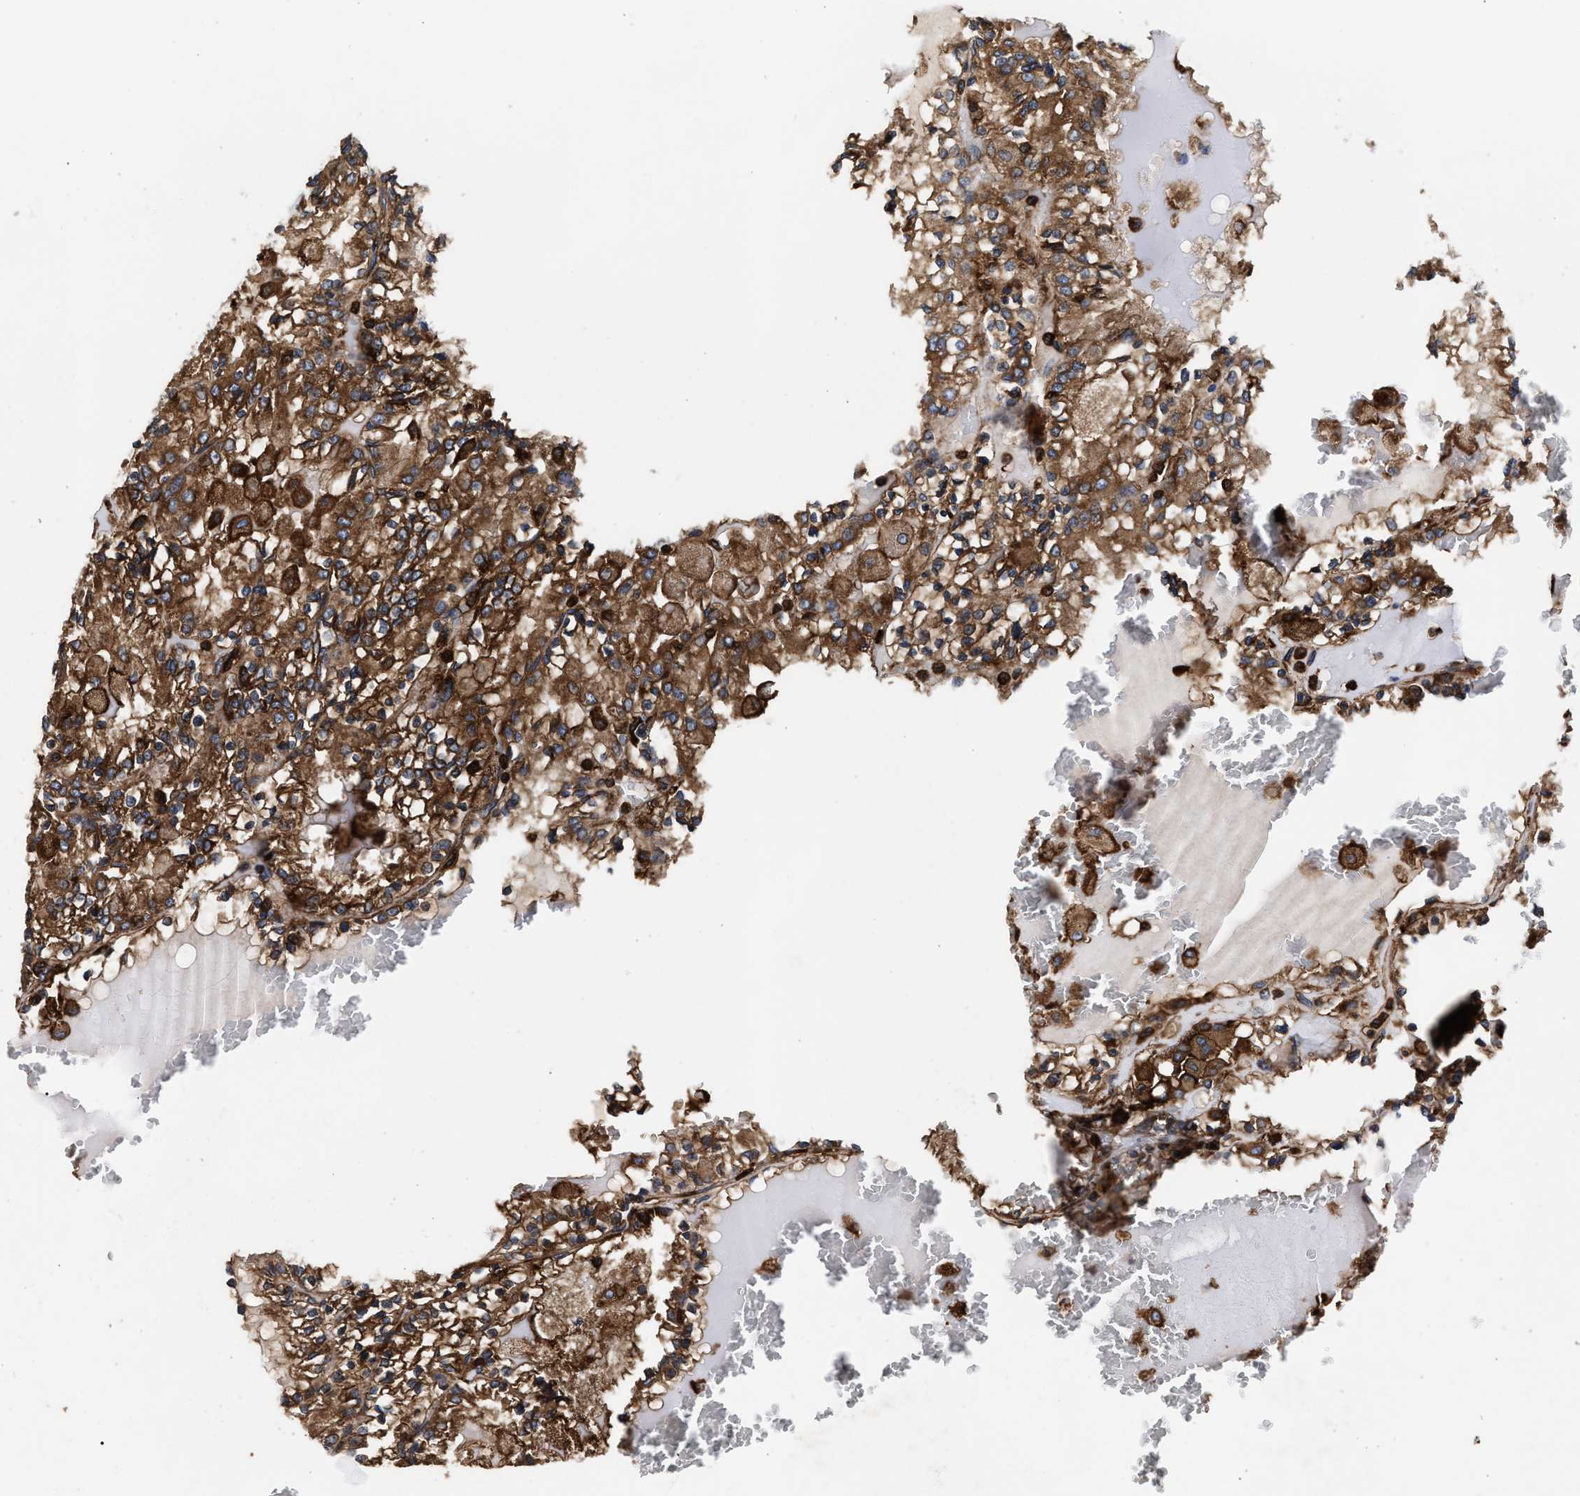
{"staining": {"intensity": "strong", "quantity": ">75%", "location": "cytoplasmic/membranous"}, "tissue": "renal cancer", "cell_type": "Tumor cells", "image_type": "cancer", "snomed": [{"axis": "morphology", "description": "Adenocarcinoma, NOS"}, {"axis": "topography", "description": "Kidney"}], "caption": "Tumor cells display high levels of strong cytoplasmic/membranous staining in about >75% of cells in human renal adenocarcinoma. The staining was performed using DAB, with brown indicating positive protein expression. Nuclei are stained blue with hematoxylin.", "gene": "KYAT1", "patient": {"sex": "female", "age": 56}}